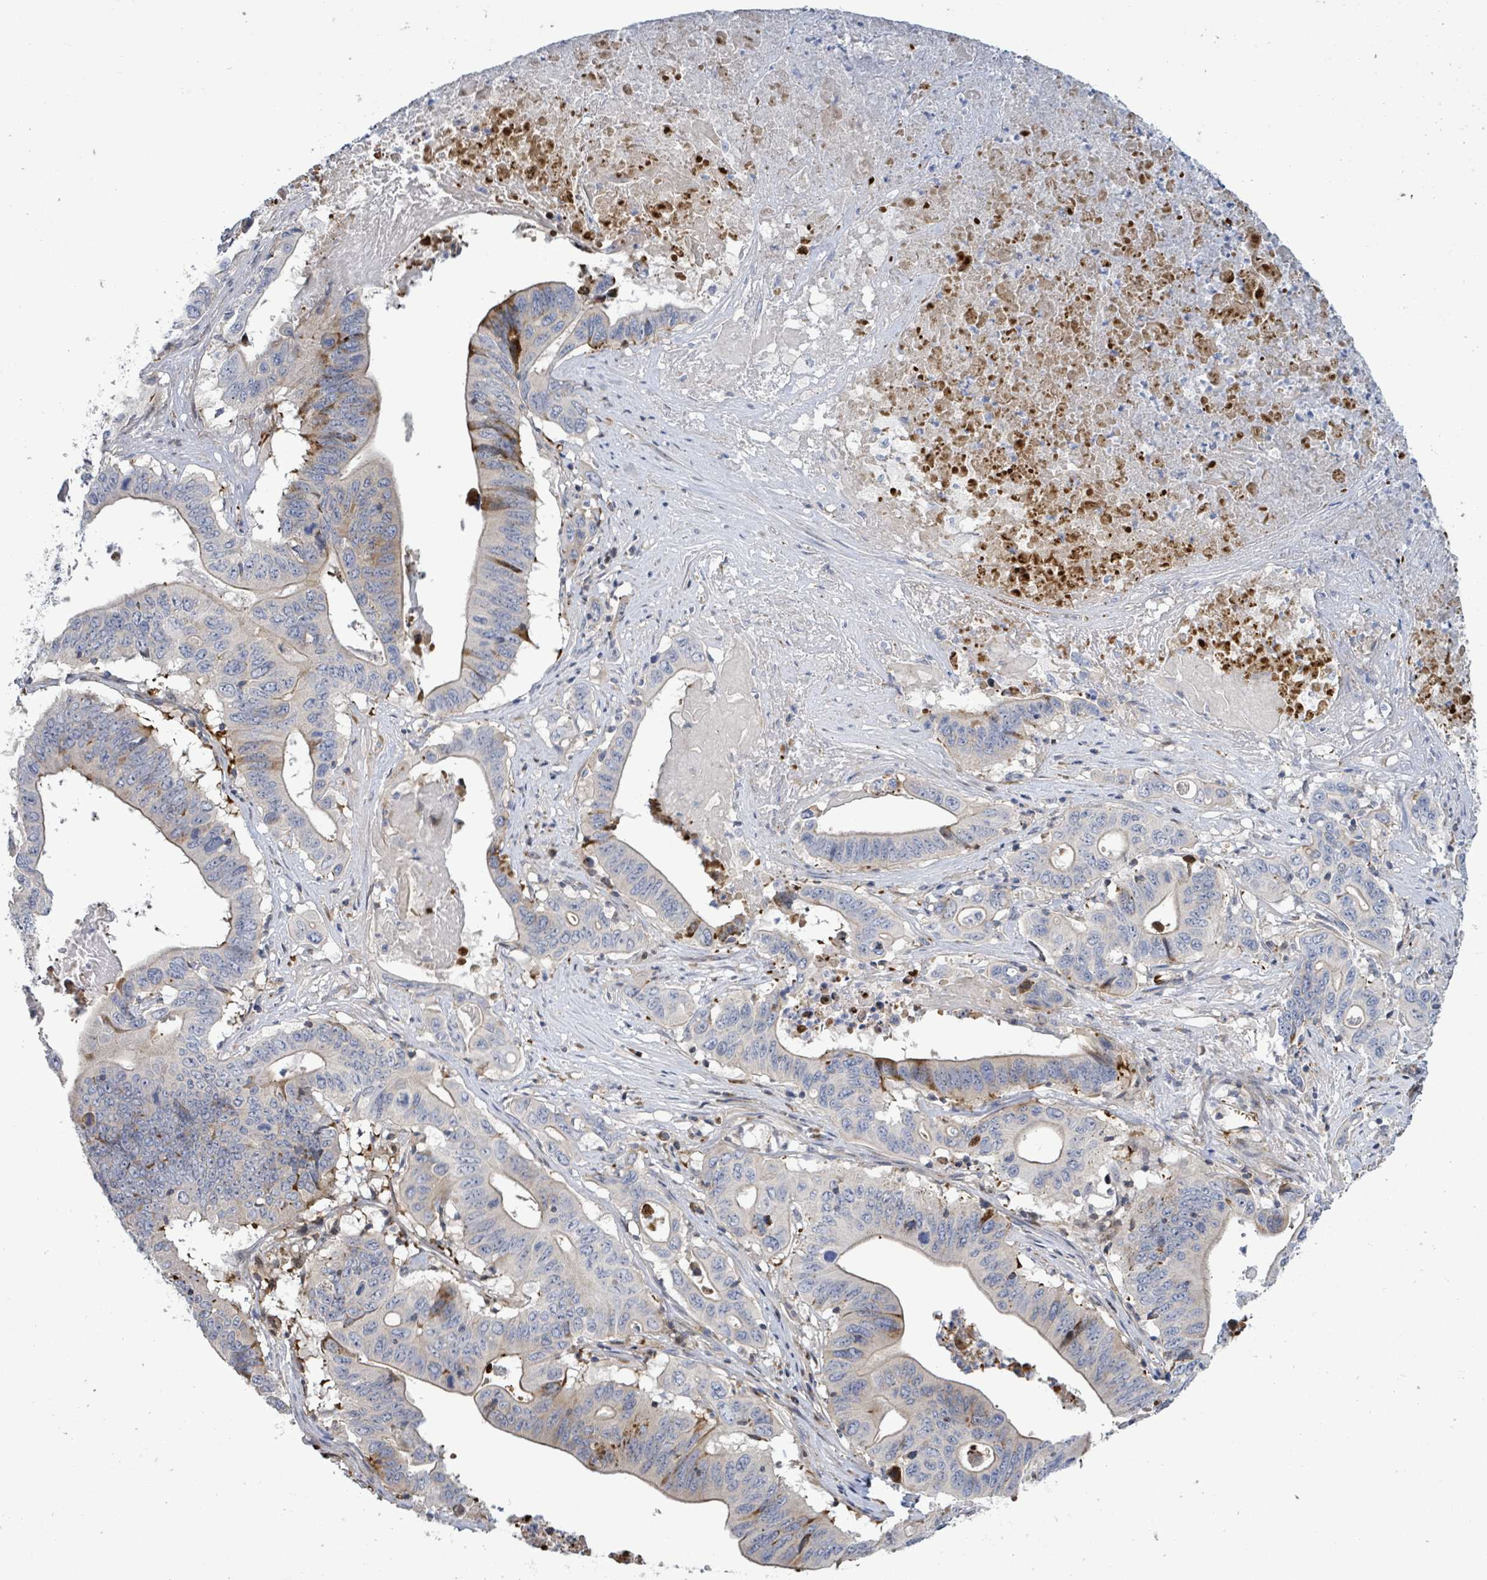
{"staining": {"intensity": "weak", "quantity": "<25%", "location": "cytoplasmic/membranous"}, "tissue": "lung cancer", "cell_type": "Tumor cells", "image_type": "cancer", "snomed": [{"axis": "morphology", "description": "Adenocarcinoma, NOS"}, {"axis": "topography", "description": "Lung"}], "caption": "IHC photomicrograph of human lung cancer stained for a protein (brown), which demonstrates no positivity in tumor cells.", "gene": "LILRA4", "patient": {"sex": "female", "age": 60}}